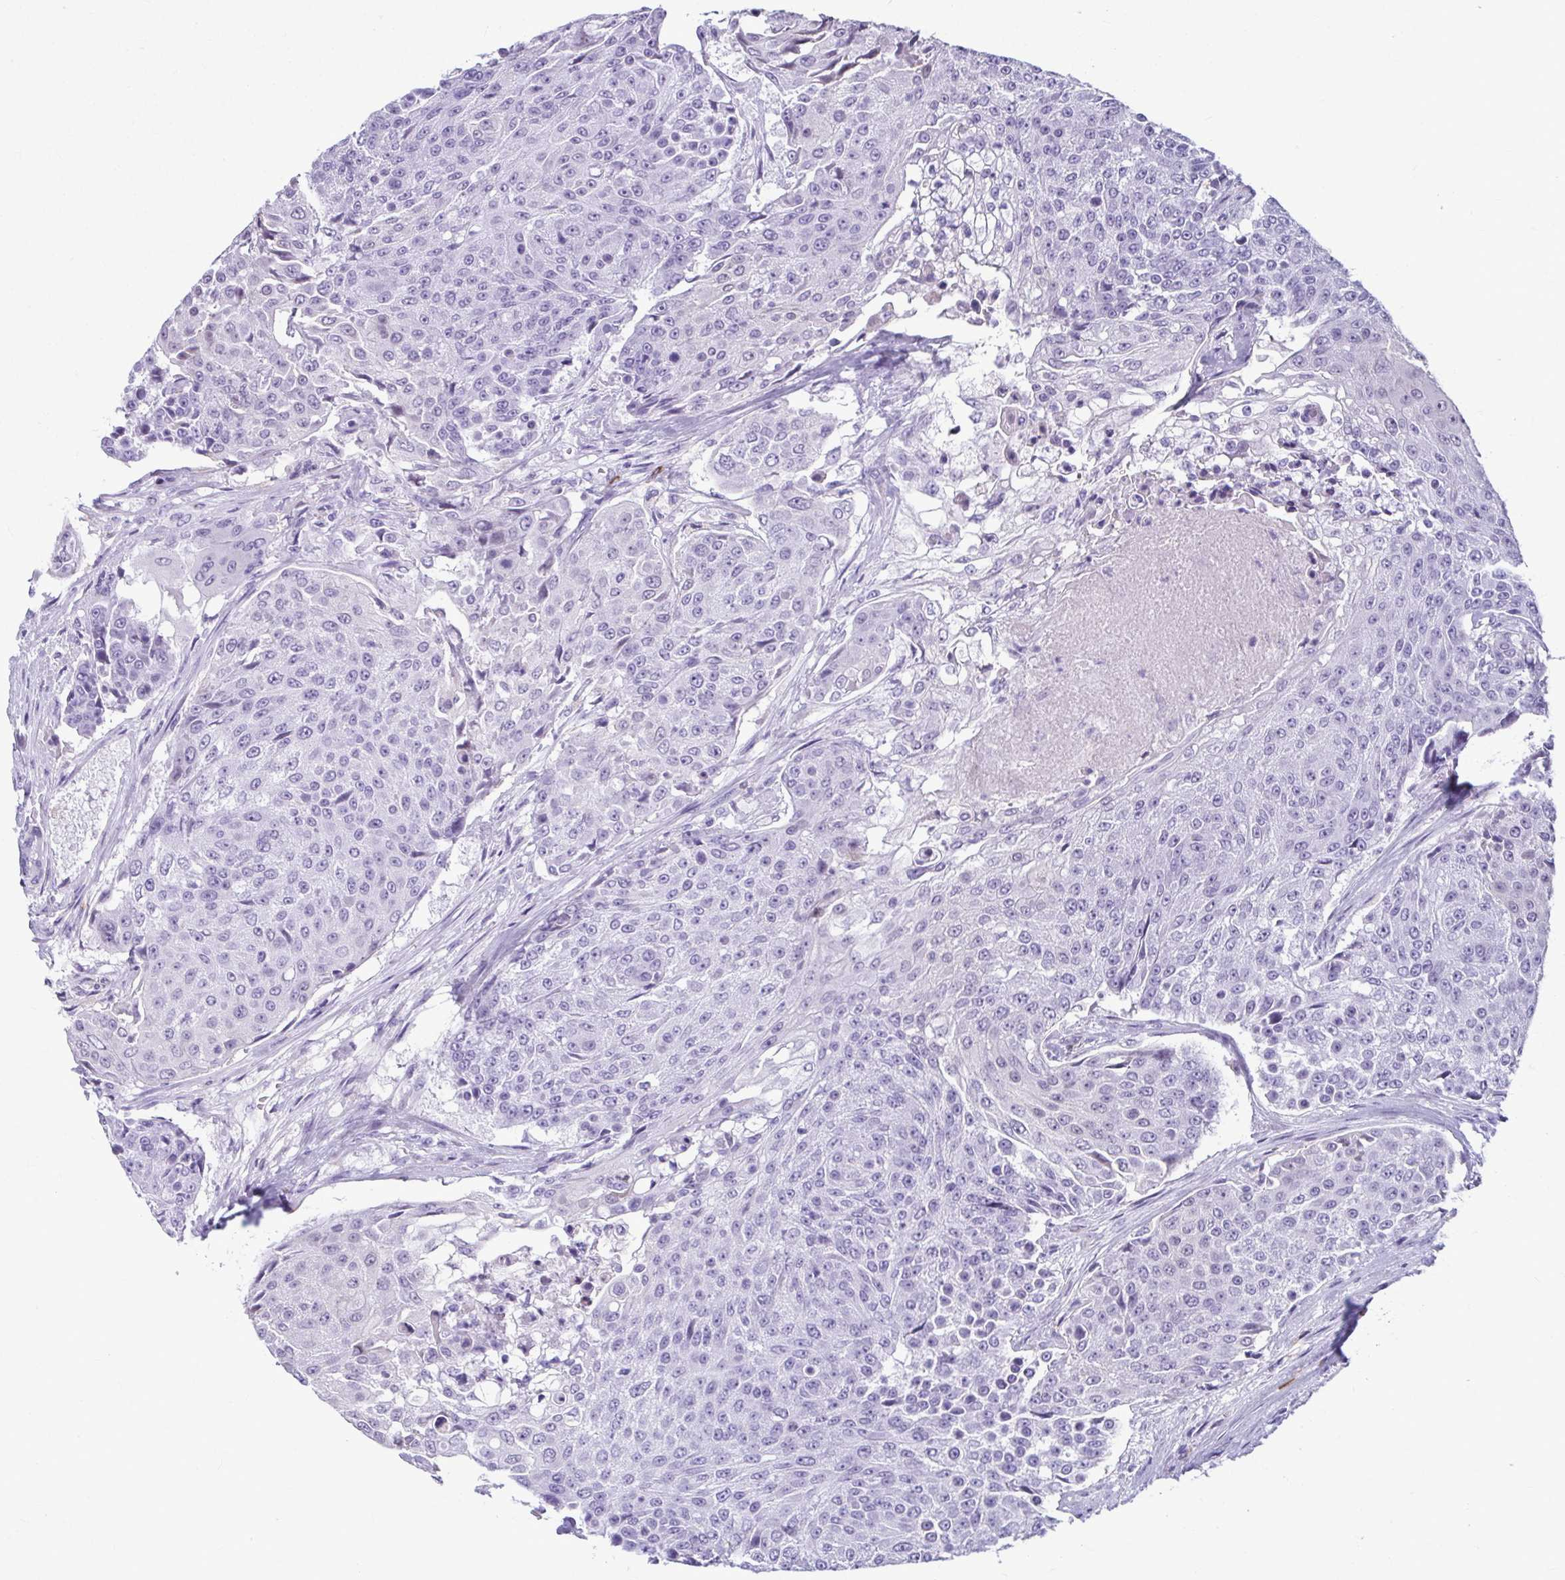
{"staining": {"intensity": "negative", "quantity": "none", "location": "none"}, "tissue": "urothelial cancer", "cell_type": "Tumor cells", "image_type": "cancer", "snomed": [{"axis": "morphology", "description": "Urothelial carcinoma, High grade"}, {"axis": "topography", "description": "Urinary bladder"}], "caption": "A high-resolution histopathology image shows IHC staining of urothelial cancer, which shows no significant positivity in tumor cells. The staining was performed using DAB (3,3'-diaminobenzidine) to visualize the protein expression in brown, while the nuclei were stained in blue with hematoxylin (Magnification: 20x).", "gene": "SERPINI1", "patient": {"sex": "female", "age": 63}}